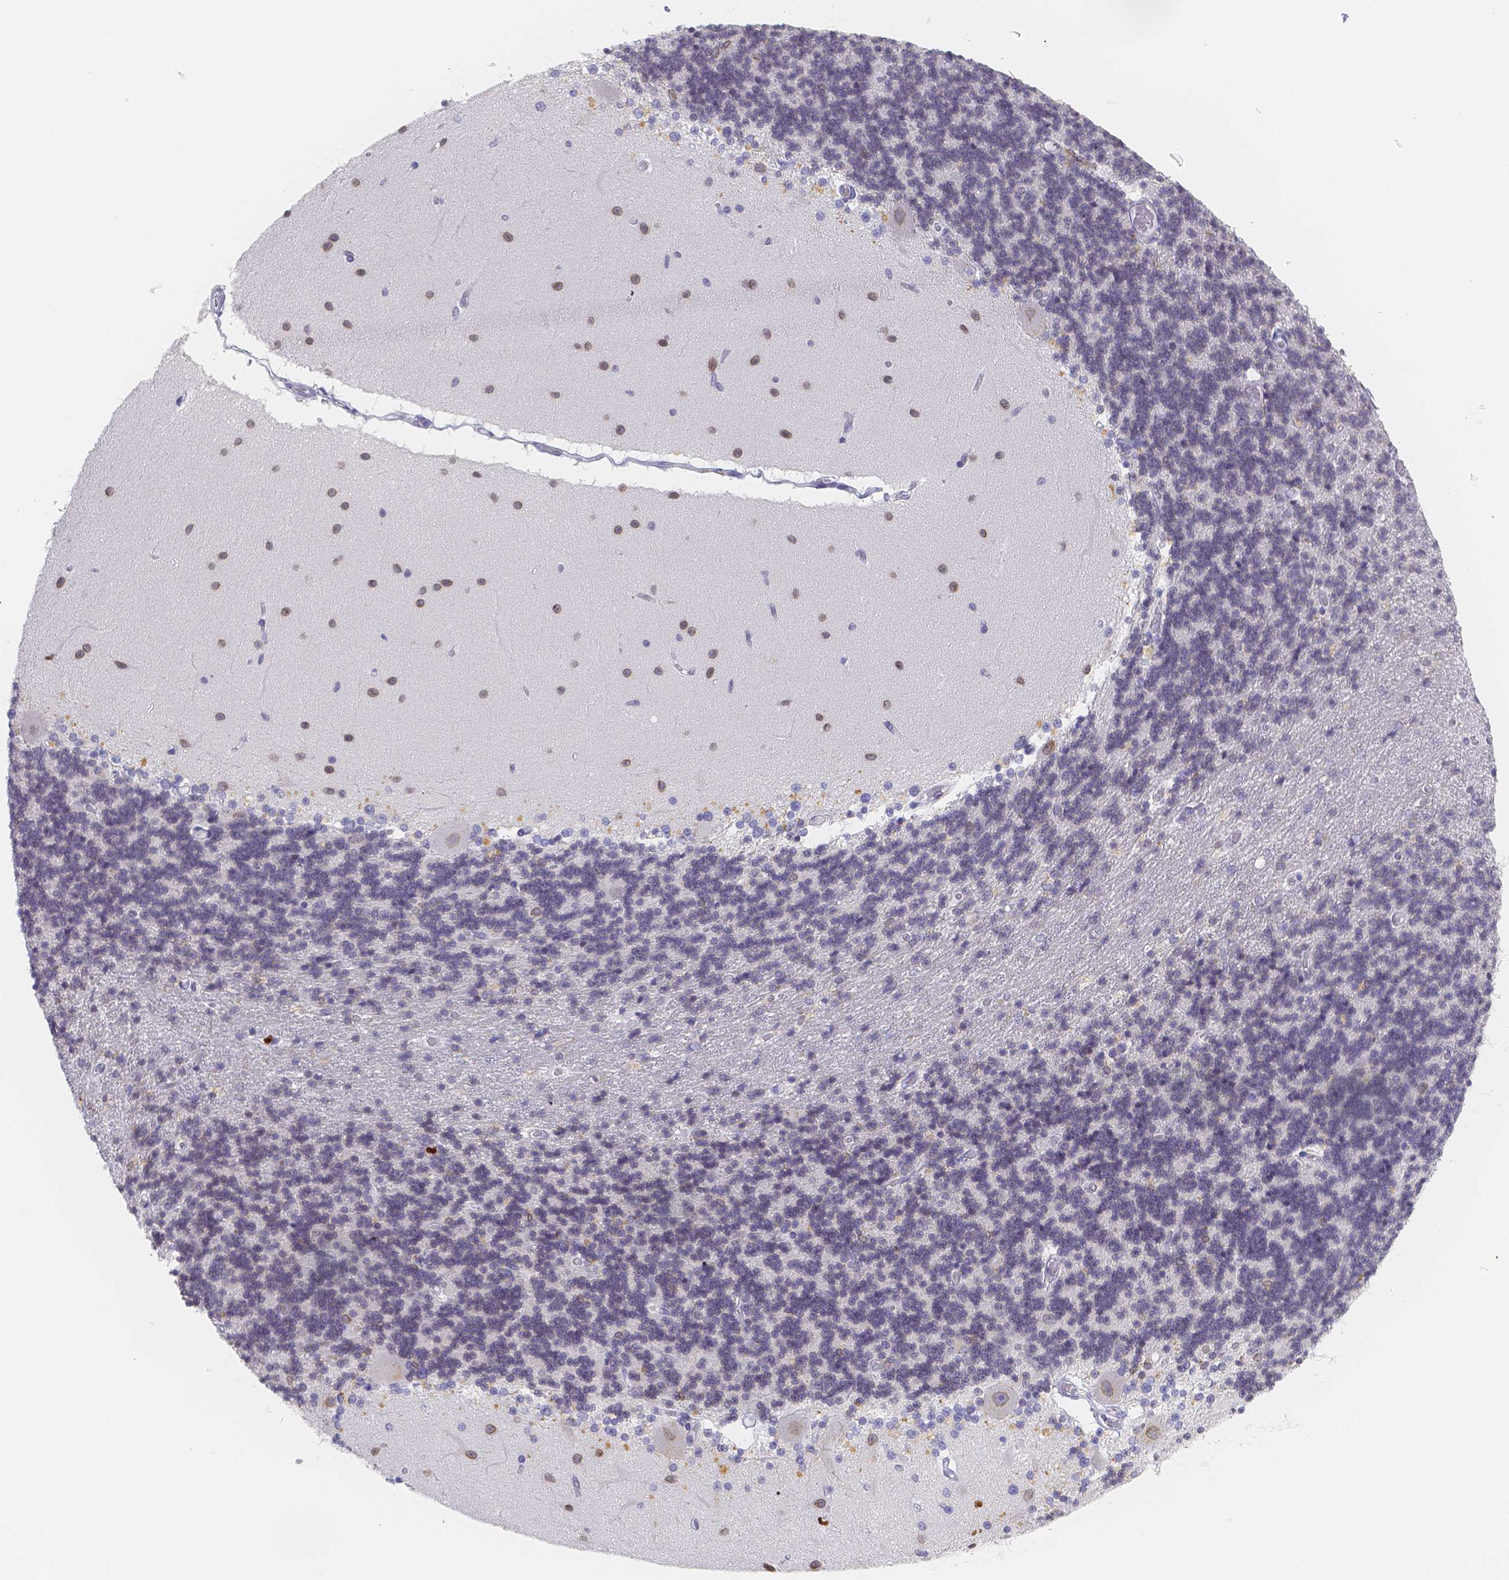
{"staining": {"intensity": "negative", "quantity": "none", "location": "none"}, "tissue": "cerebellum", "cell_type": "Cells in granular layer", "image_type": "normal", "snomed": [{"axis": "morphology", "description": "Normal tissue, NOS"}, {"axis": "topography", "description": "Cerebellum"}], "caption": "Cerebellum stained for a protein using IHC reveals no positivity cells in granular layer.", "gene": "PADI4", "patient": {"sex": "female", "age": 54}}